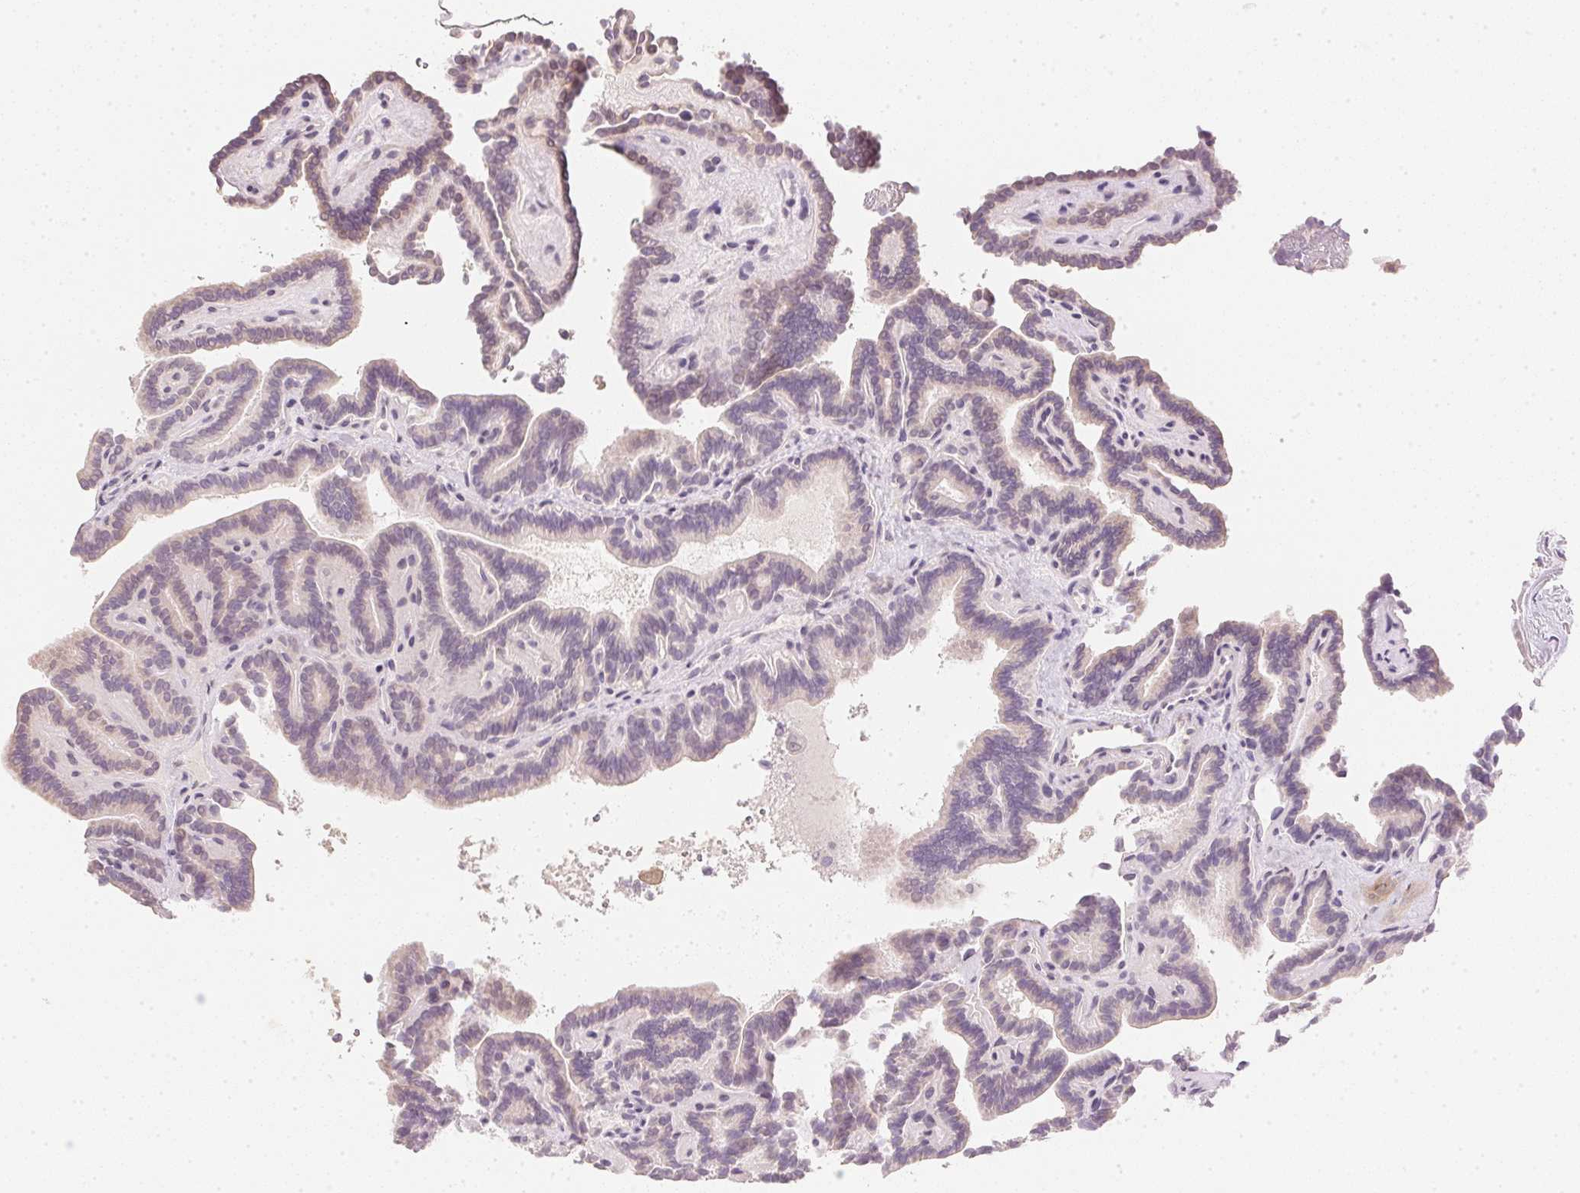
{"staining": {"intensity": "negative", "quantity": "none", "location": "none"}, "tissue": "thyroid cancer", "cell_type": "Tumor cells", "image_type": "cancer", "snomed": [{"axis": "morphology", "description": "Papillary adenocarcinoma, NOS"}, {"axis": "topography", "description": "Thyroid gland"}], "caption": "DAB immunohistochemical staining of thyroid cancer displays no significant positivity in tumor cells. Brightfield microscopy of immunohistochemistry (IHC) stained with DAB (3,3'-diaminobenzidine) (brown) and hematoxylin (blue), captured at high magnification.", "gene": "DHCR24", "patient": {"sex": "female", "age": 21}}